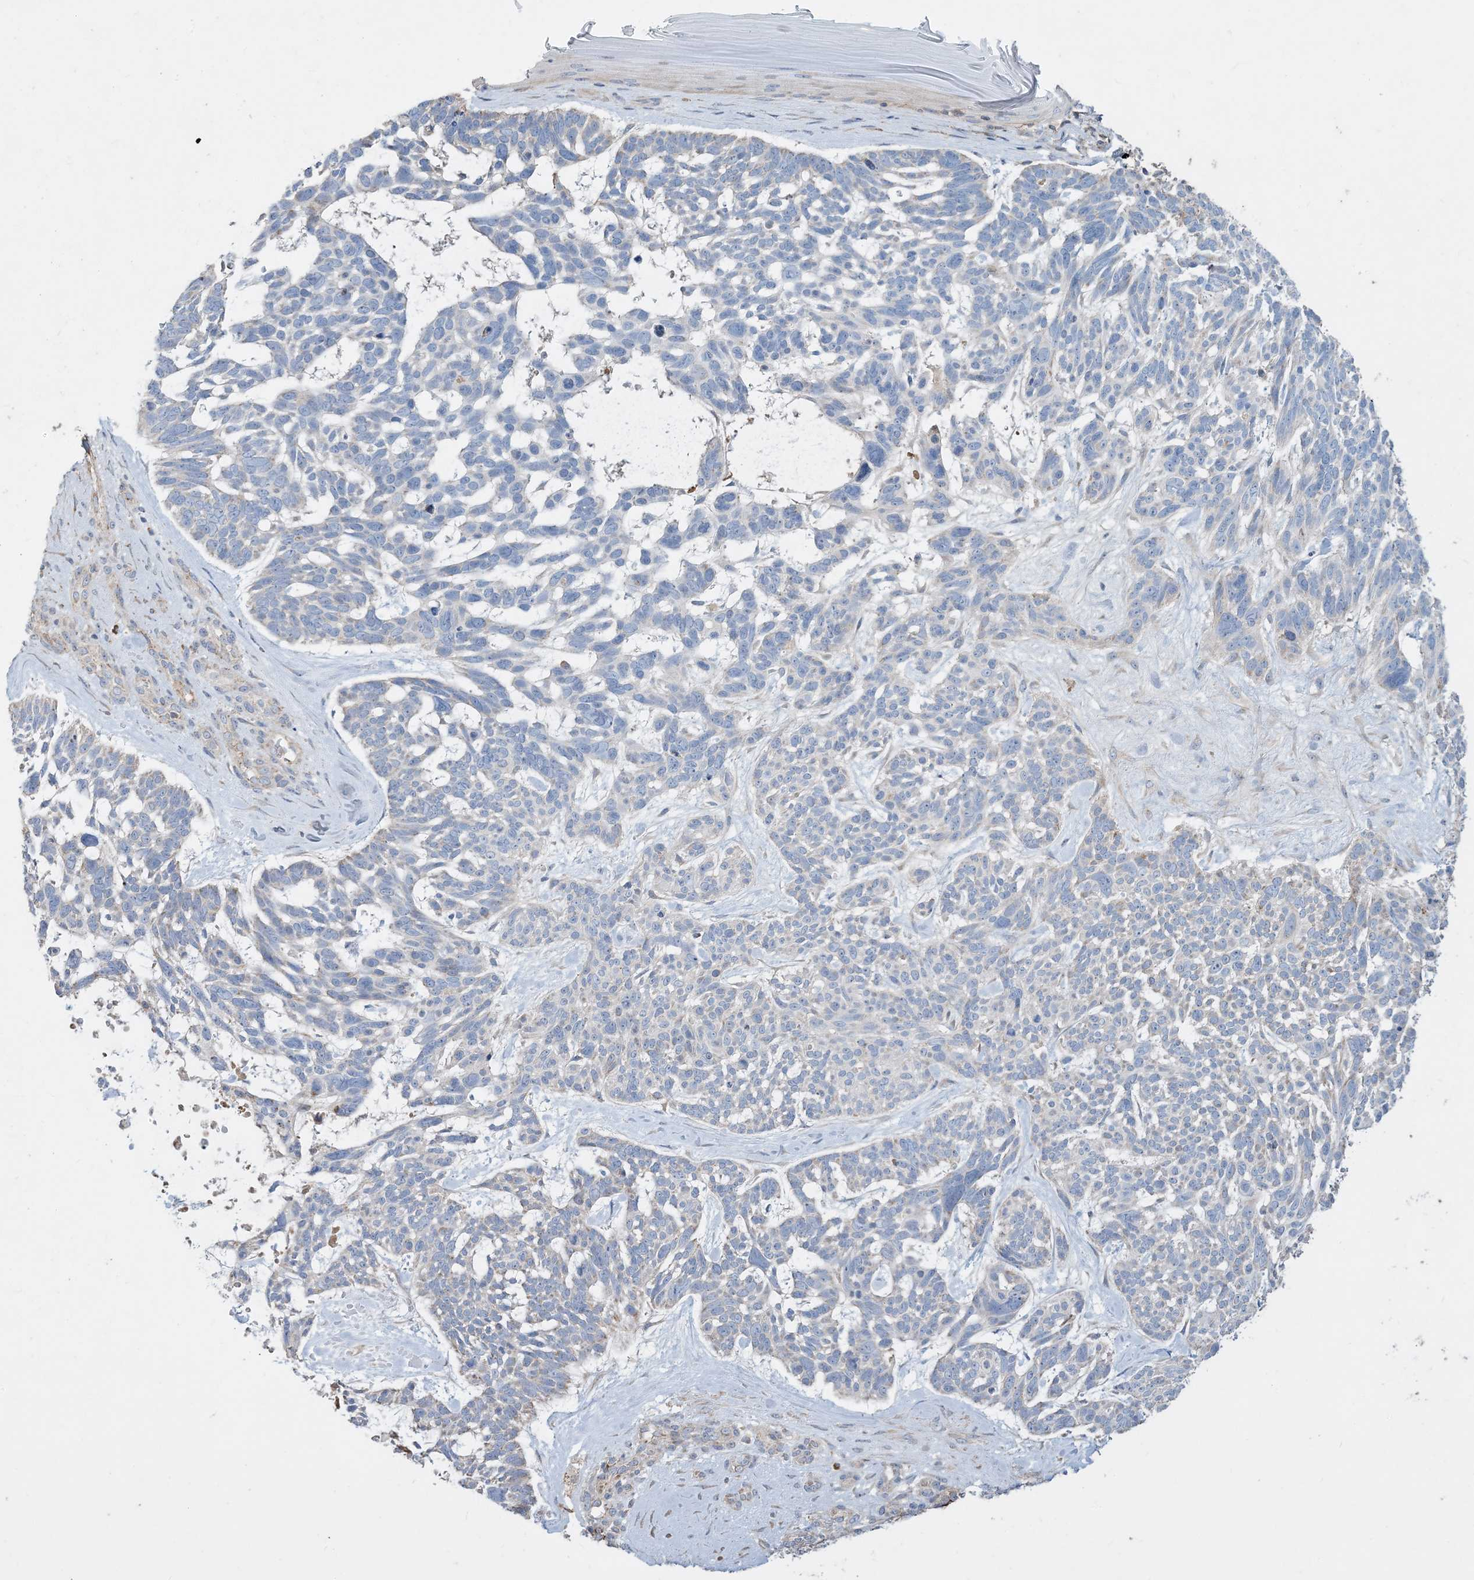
{"staining": {"intensity": "weak", "quantity": "<25%", "location": "cytoplasmic/membranous"}, "tissue": "skin cancer", "cell_type": "Tumor cells", "image_type": "cancer", "snomed": [{"axis": "morphology", "description": "Basal cell carcinoma"}, {"axis": "topography", "description": "Skin"}], "caption": "Tumor cells are negative for brown protein staining in skin cancer. Nuclei are stained in blue.", "gene": "ECHDC1", "patient": {"sex": "male", "age": 88}}